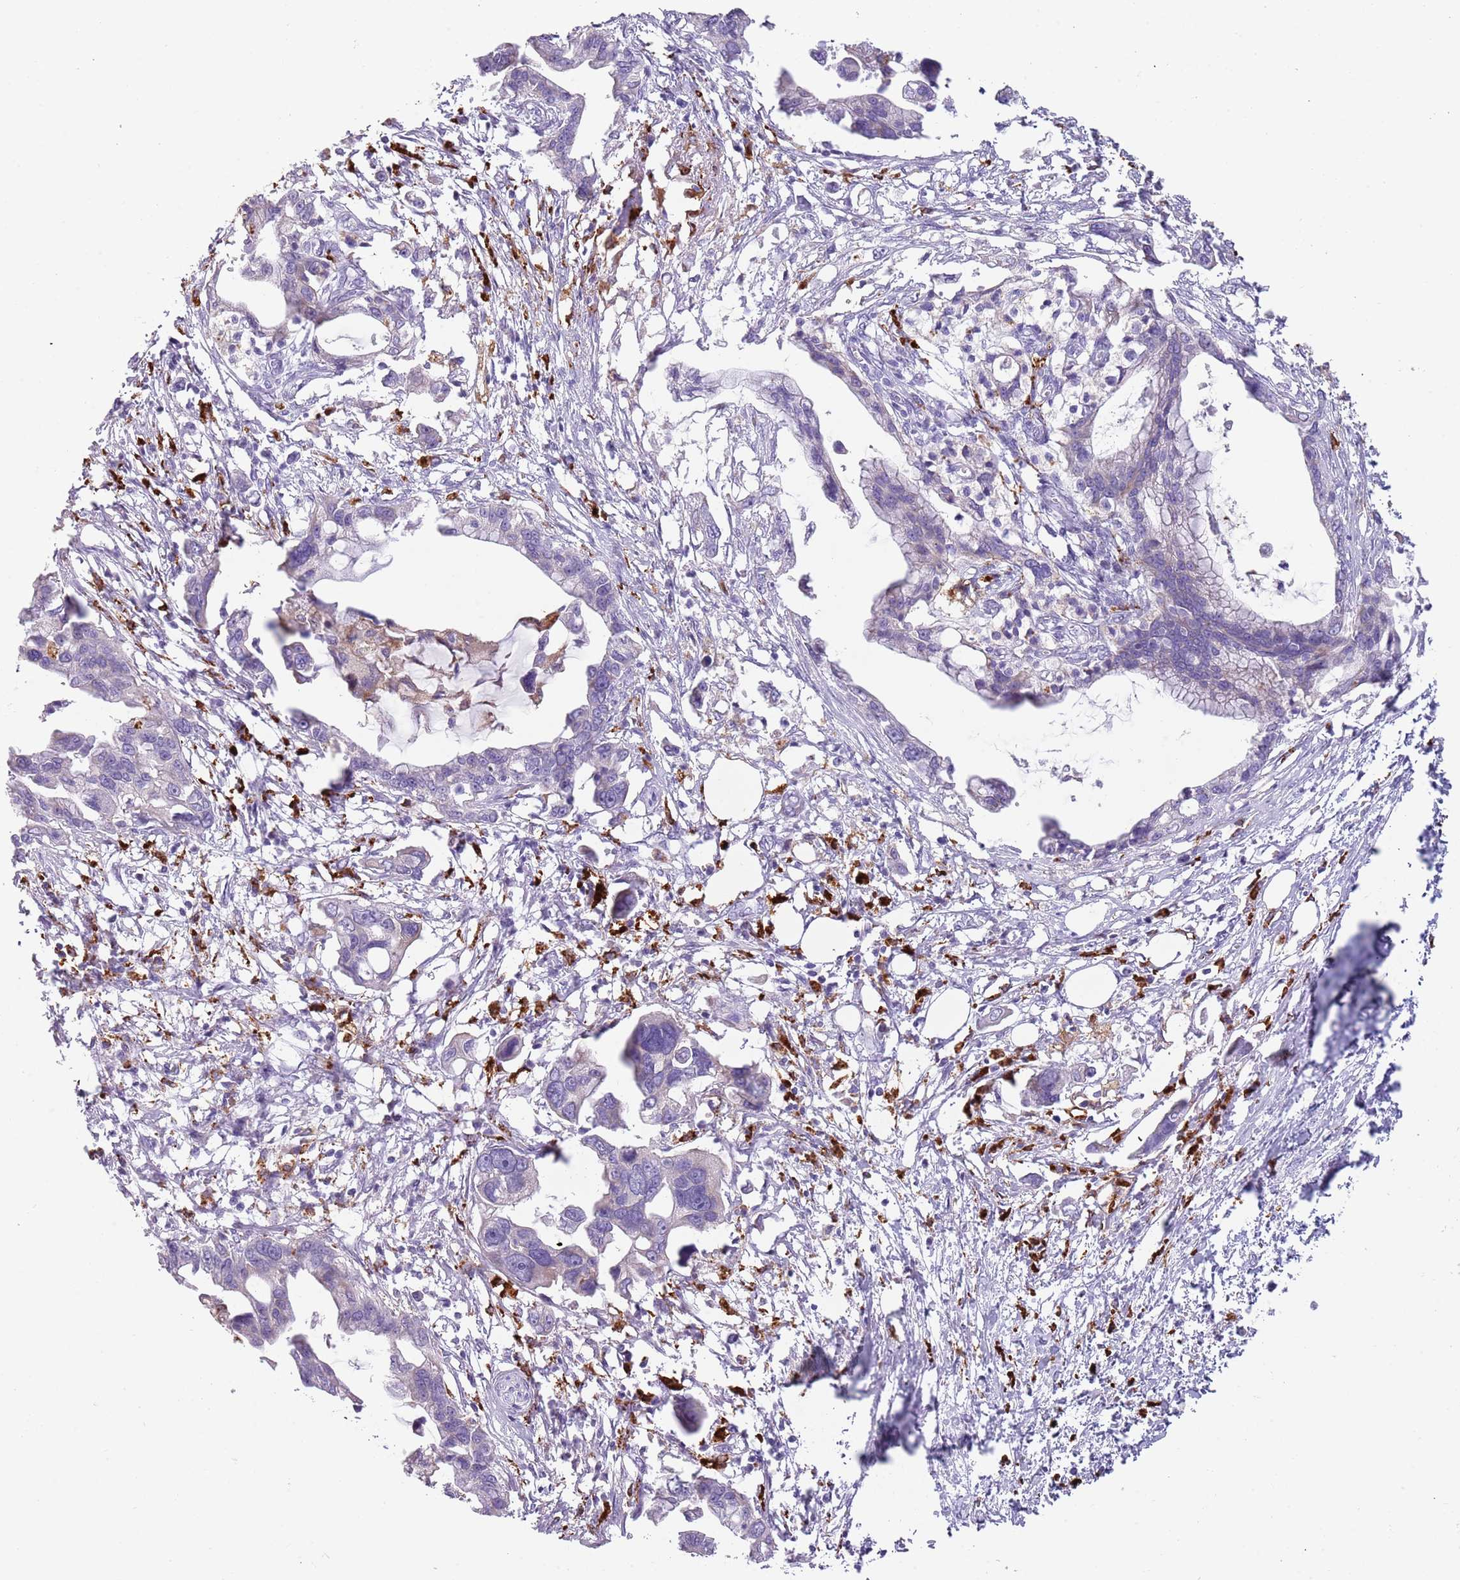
{"staining": {"intensity": "negative", "quantity": "none", "location": "none"}, "tissue": "pancreatic cancer", "cell_type": "Tumor cells", "image_type": "cancer", "snomed": [{"axis": "morphology", "description": "Adenocarcinoma, NOS"}, {"axis": "topography", "description": "Pancreas"}], "caption": "Immunohistochemistry (IHC) photomicrograph of pancreatic cancer stained for a protein (brown), which reveals no positivity in tumor cells.", "gene": "NWD2", "patient": {"sex": "female", "age": 83}}